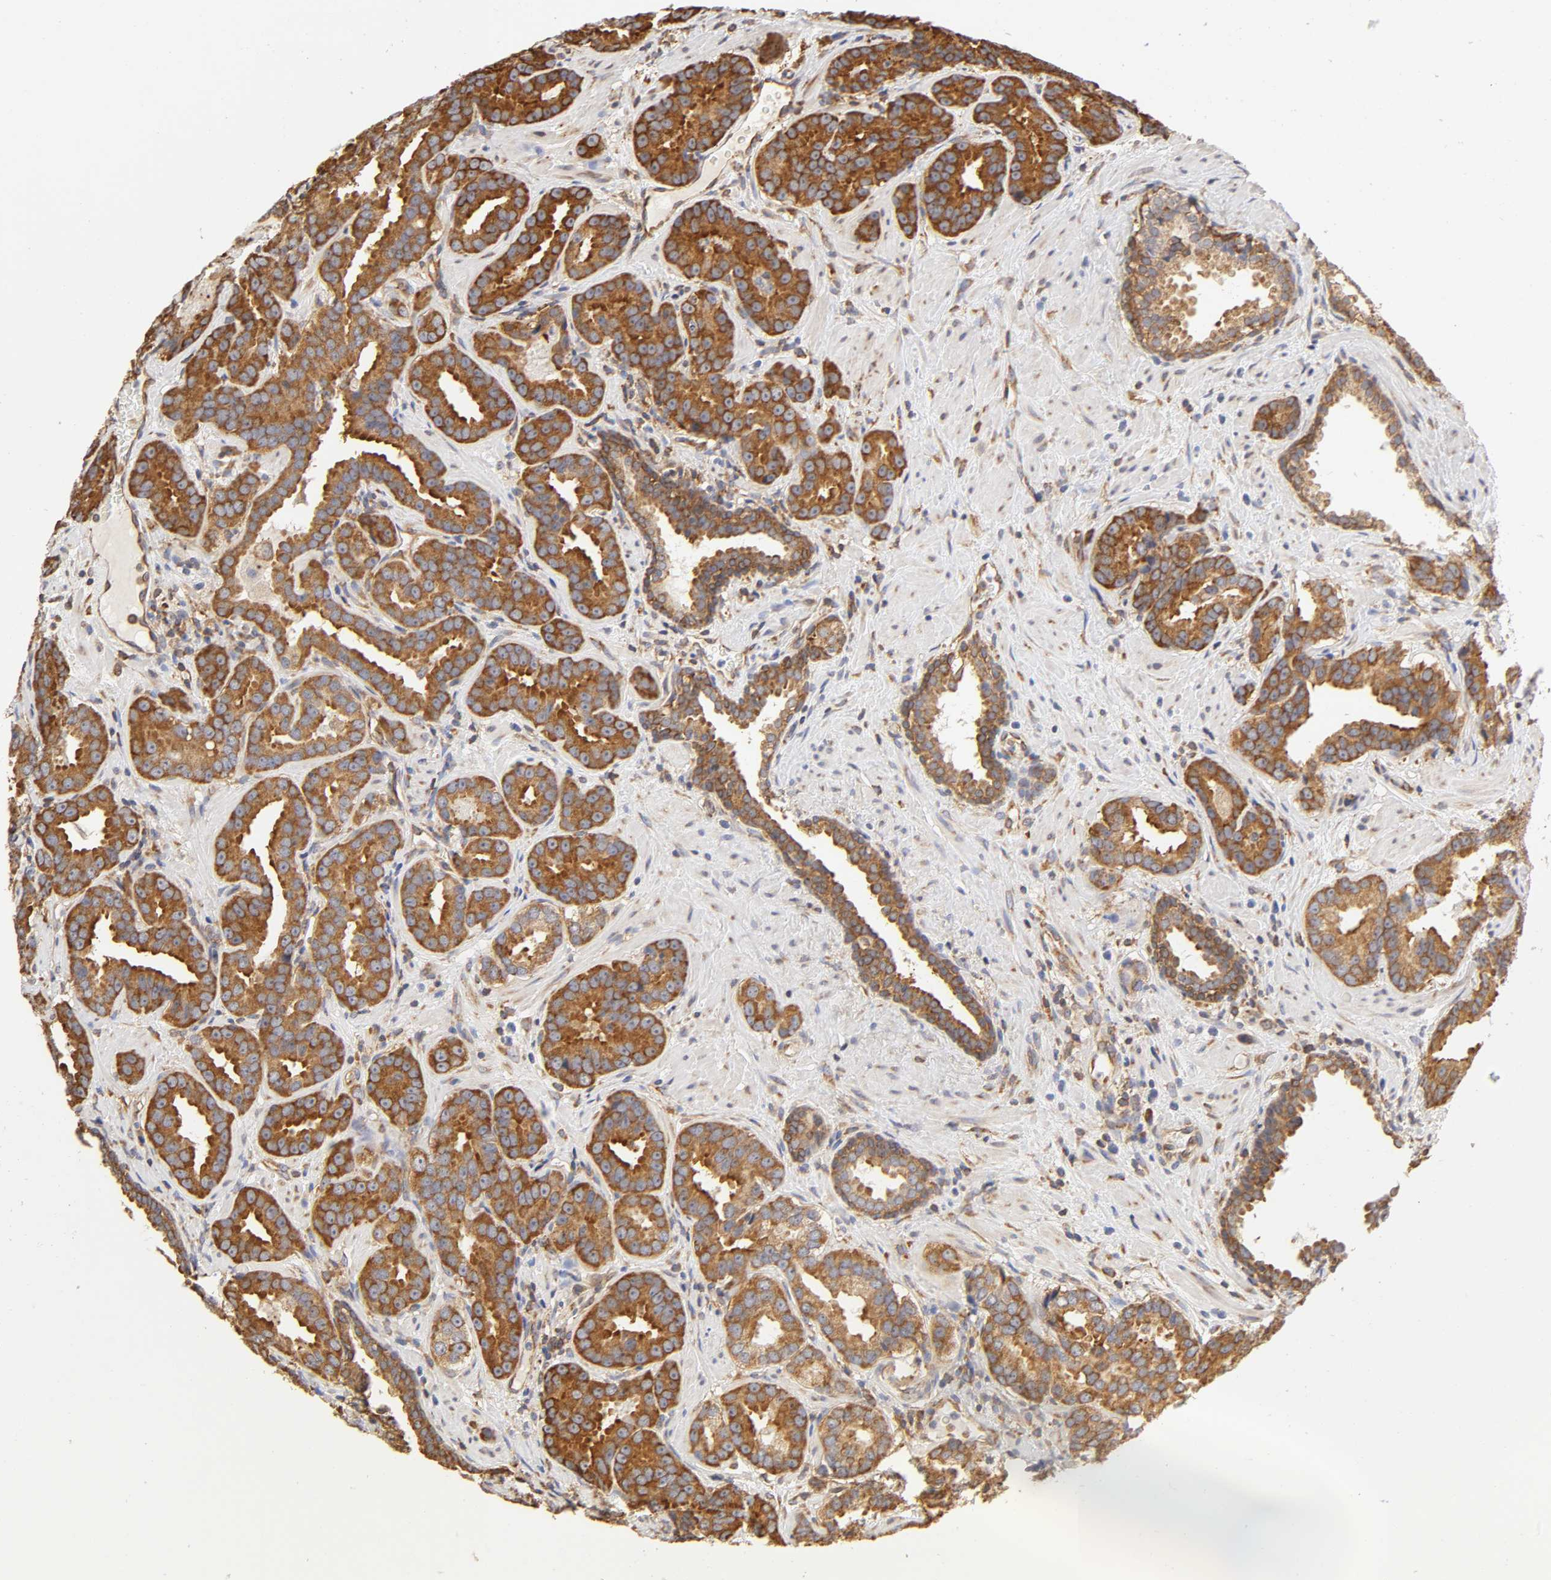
{"staining": {"intensity": "strong", "quantity": ">75%", "location": "cytoplasmic/membranous"}, "tissue": "prostate cancer", "cell_type": "Tumor cells", "image_type": "cancer", "snomed": [{"axis": "morphology", "description": "Adenocarcinoma, Low grade"}, {"axis": "topography", "description": "Prostate"}], "caption": "A histopathology image showing strong cytoplasmic/membranous expression in approximately >75% of tumor cells in prostate adenocarcinoma (low-grade), as visualized by brown immunohistochemical staining.", "gene": "RPL14", "patient": {"sex": "male", "age": 59}}